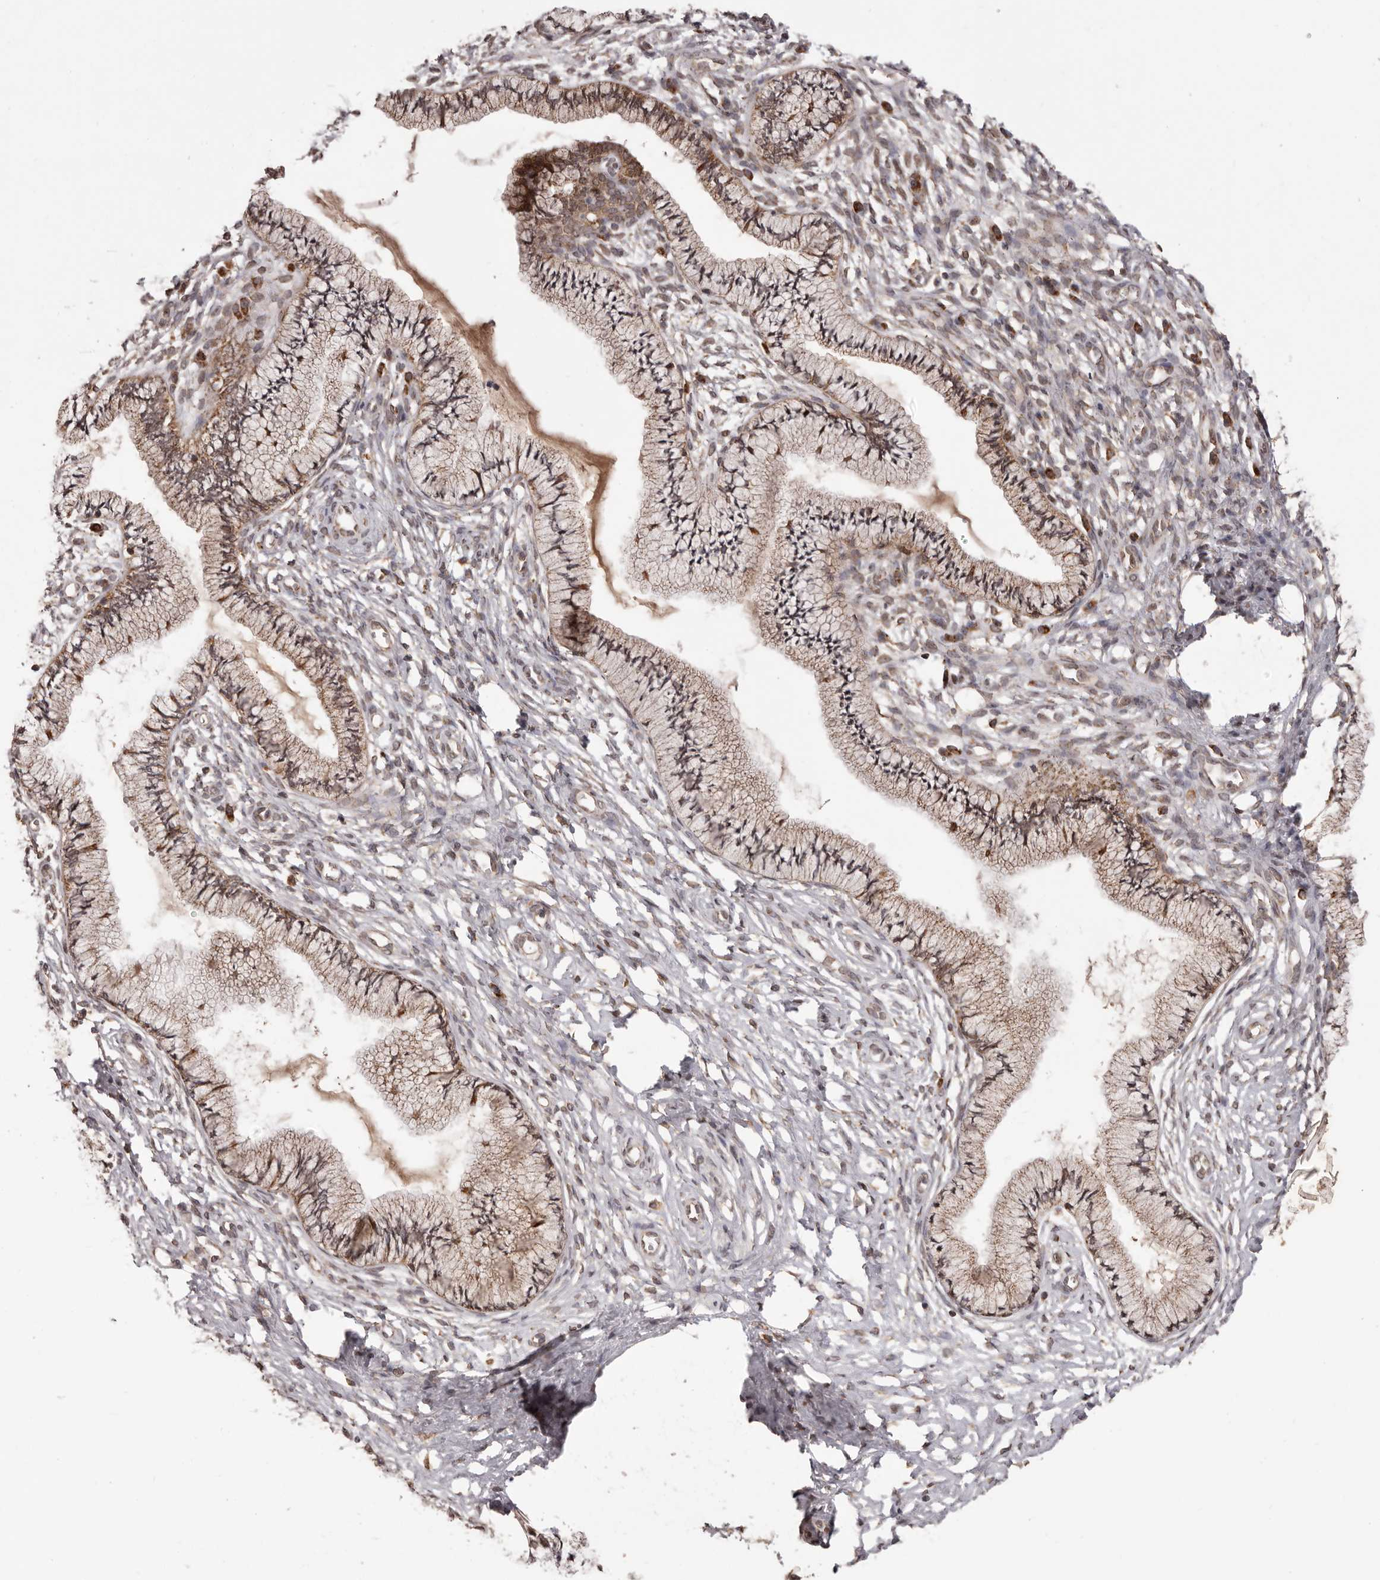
{"staining": {"intensity": "weak", "quantity": "25%-75%", "location": "cytoplasmic/membranous"}, "tissue": "cervix", "cell_type": "Glandular cells", "image_type": "normal", "snomed": [{"axis": "morphology", "description": "Normal tissue, NOS"}, {"axis": "topography", "description": "Cervix"}], "caption": "A brown stain highlights weak cytoplasmic/membranous positivity of a protein in glandular cells of normal human cervix. The staining was performed using DAB to visualize the protein expression in brown, while the nuclei were stained in blue with hematoxylin (Magnification: 20x).", "gene": "CHRM2", "patient": {"sex": "female", "age": 36}}